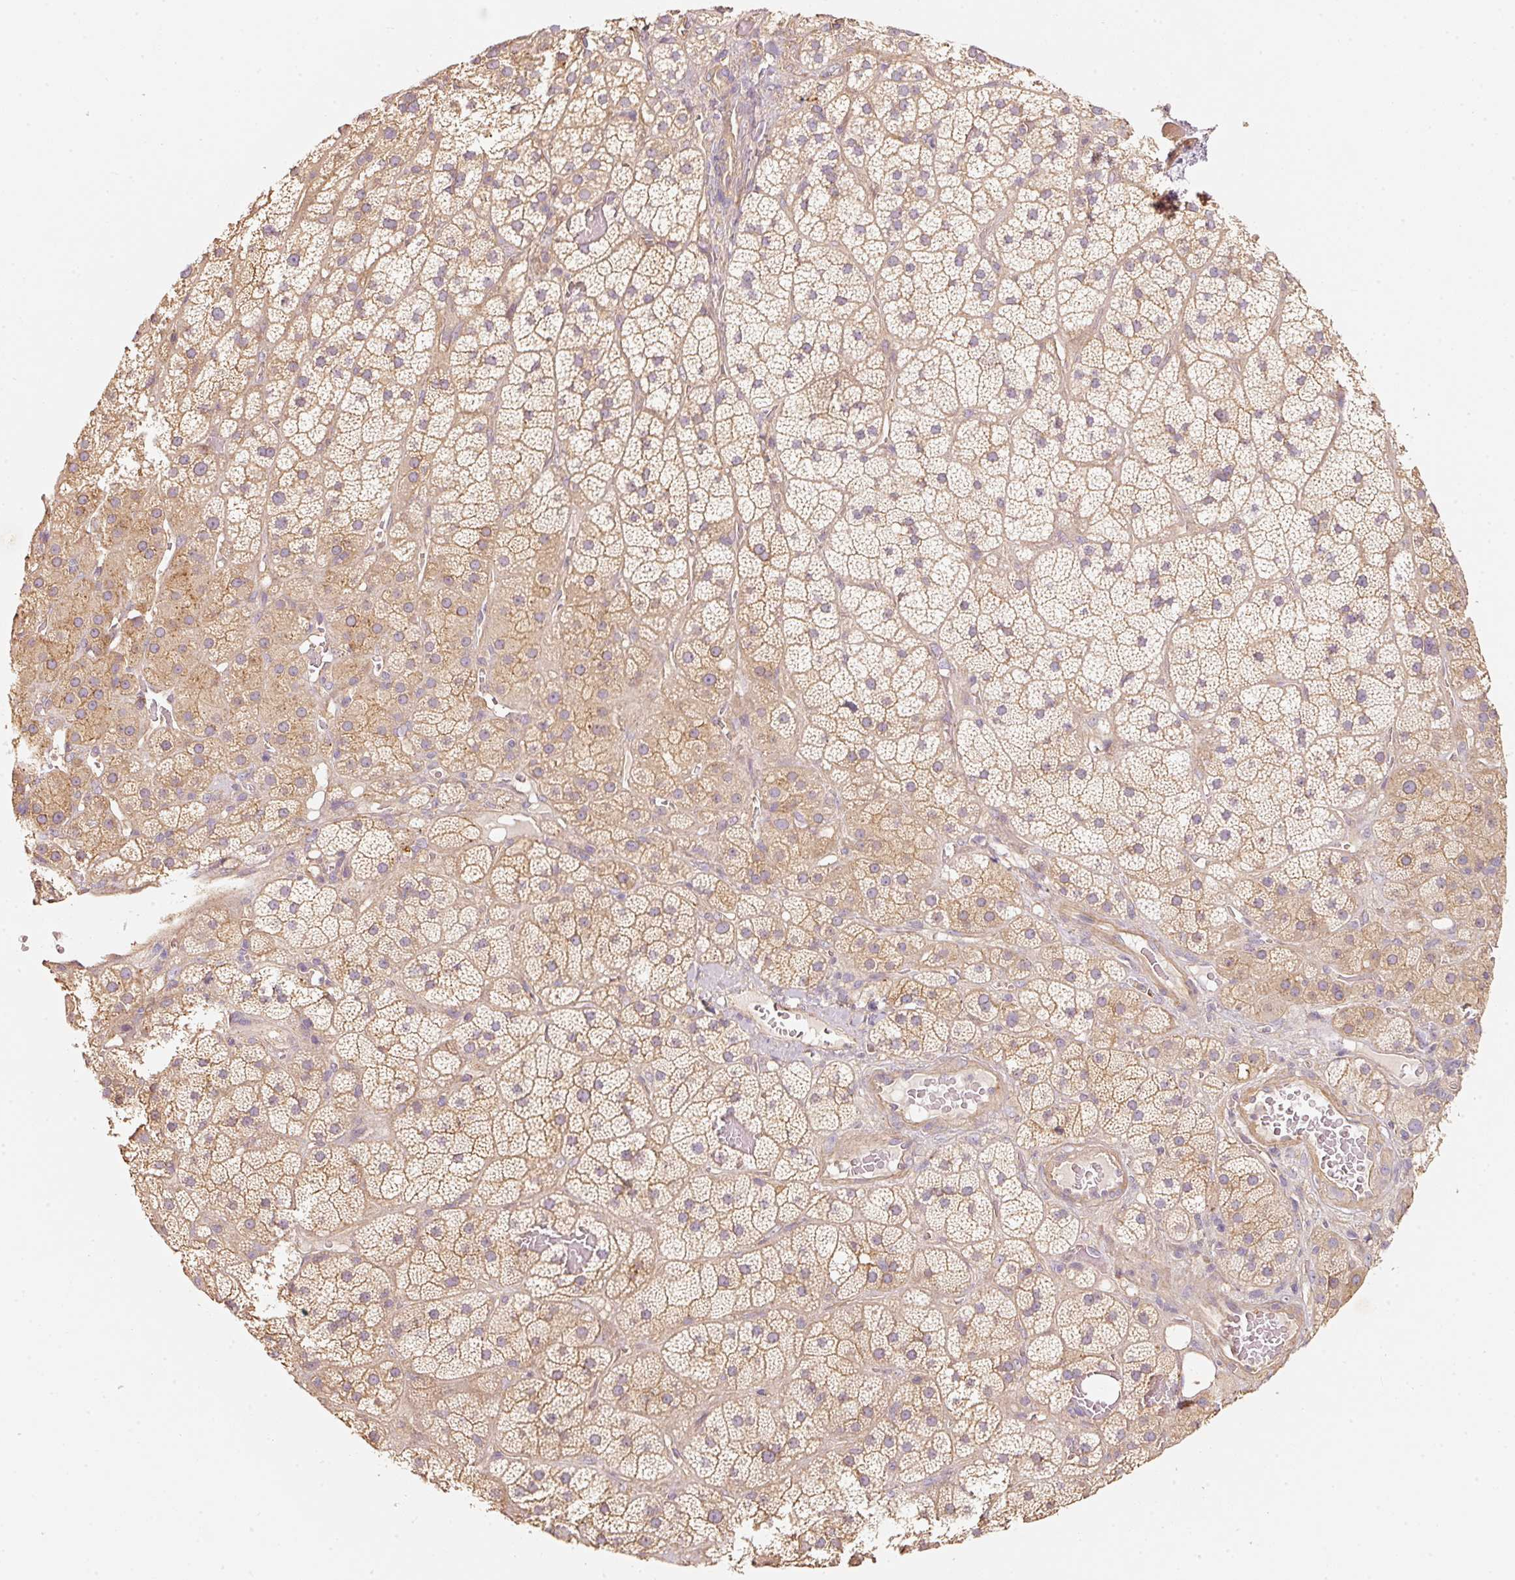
{"staining": {"intensity": "weak", "quantity": ">75%", "location": "cytoplasmic/membranous"}, "tissue": "adrenal gland", "cell_type": "Glandular cells", "image_type": "normal", "snomed": [{"axis": "morphology", "description": "Normal tissue, NOS"}, {"axis": "topography", "description": "Adrenal gland"}], "caption": "Immunohistochemical staining of benign human adrenal gland demonstrates low levels of weak cytoplasmic/membranous staining in approximately >75% of glandular cells. (DAB IHC with brightfield microscopy, high magnification).", "gene": "CEP95", "patient": {"sex": "male", "age": 57}}